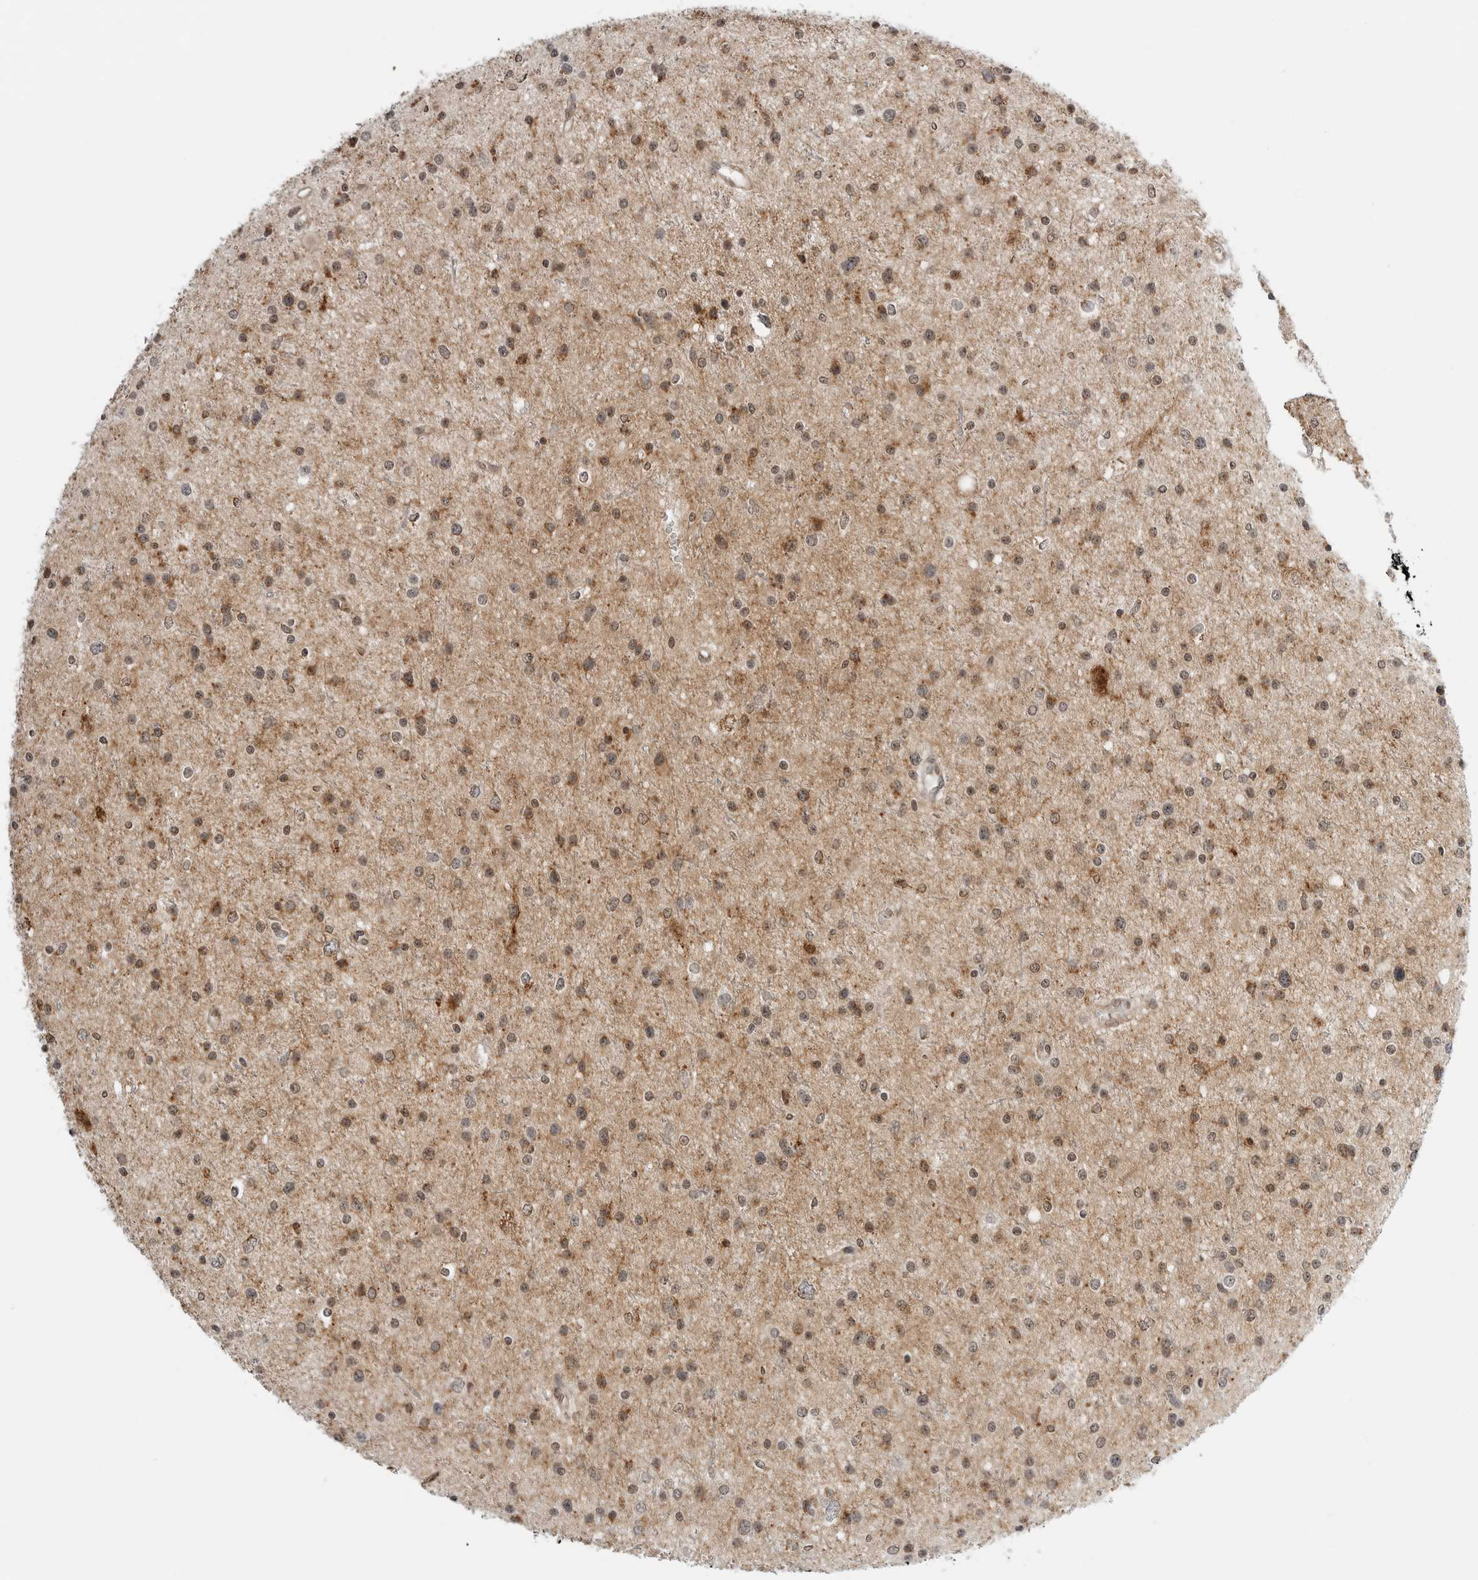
{"staining": {"intensity": "weak", "quantity": ">75%", "location": "cytoplasmic/membranous"}, "tissue": "glioma", "cell_type": "Tumor cells", "image_type": "cancer", "snomed": [{"axis": "morphology", "description": "Glioma, malignant, Low grade"}, {"axis": "topography", "description": "Brain"}], "caption": "Human malignant glioma (low-grade) stained with a brown dye shows weak cytoplasmic/membranous positive positivity in approximately >75% of tumor cells.", "gene": "PEX2", "patient": {"sex": "female", "age": 37}}